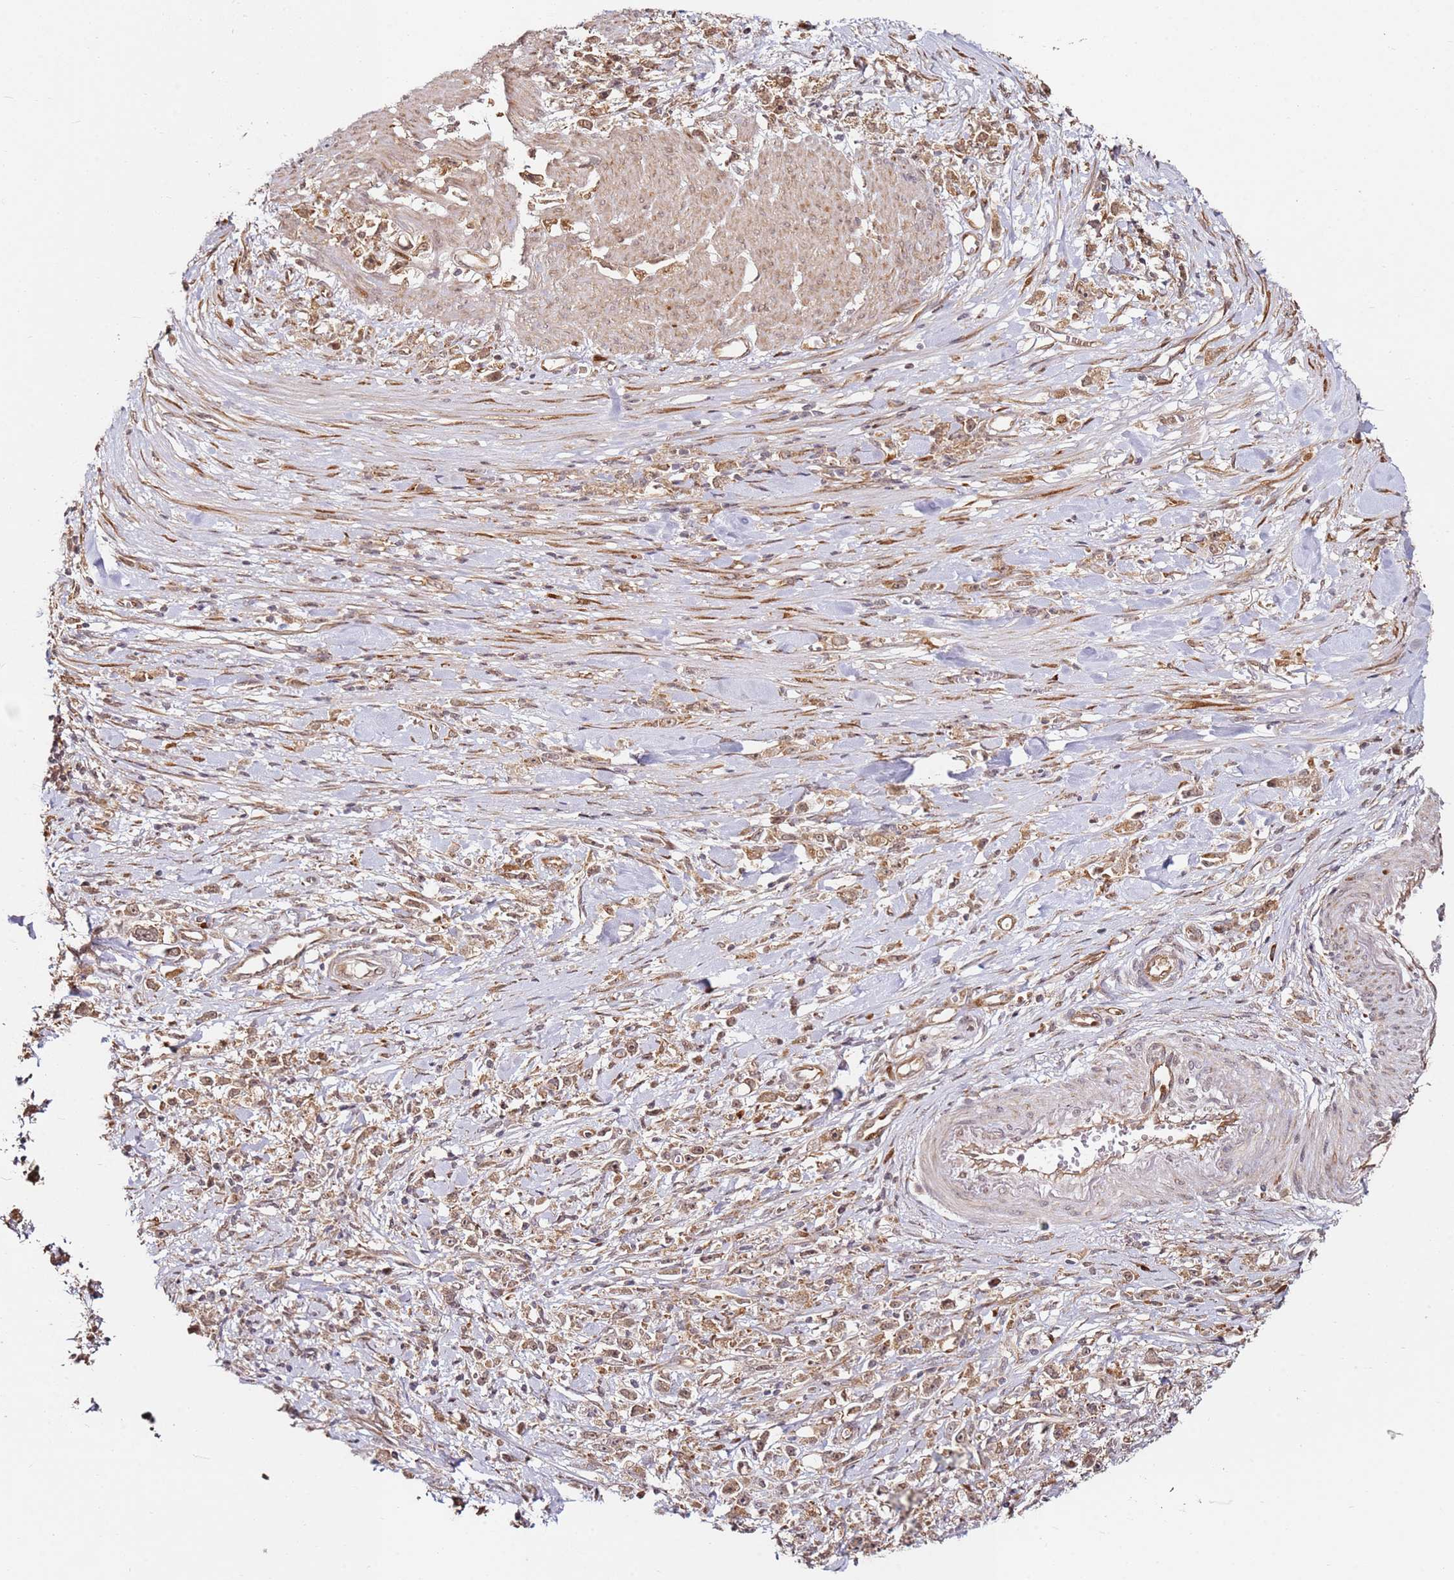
{"staining": {"intensity": "weak", "quantity": ">75%", "location": "cytoplasmic/membranous"}, "tissue": "stomach cancer", "cell_type": "Tumor cells", "image_type": "cancer", "snomed": [{"axis": "morphology", "description": "Adenocarcinoma, NOS"}, {"axis": "topography", "description": "Stomach"}], "caption": "Stomach cancer (adenocarcinoma) stained for a protein displays weak cytoplasmic/membranous positivity in tumor cells.", "gene": "RPS3A", "patient": {"sex": "female", "age": 59}}